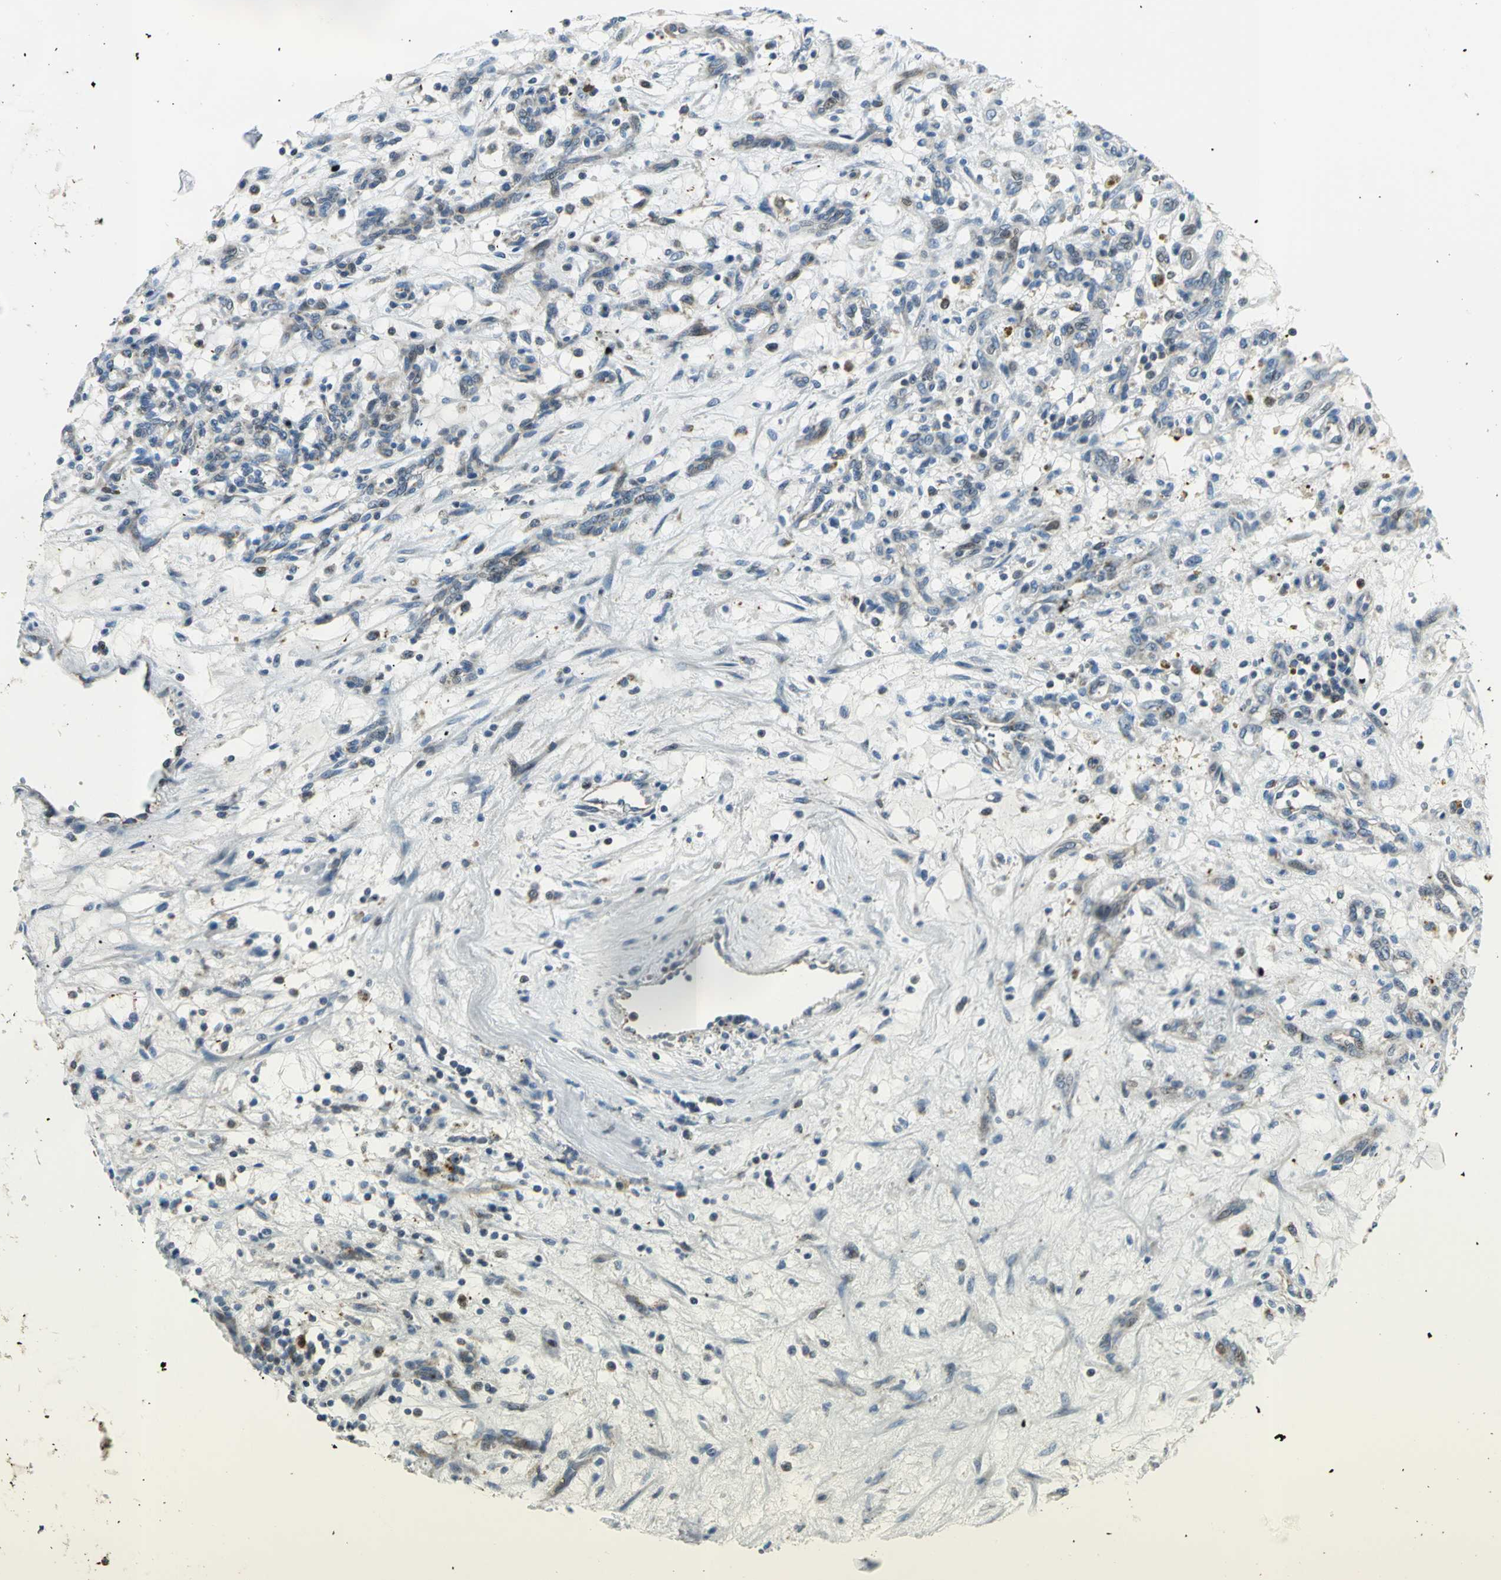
{"staining": {"intensity": "negative", "quantity": "none", "location": "none"}, "tissue": "renal cancer", "cell_type": "Tumor cells", "image_type": "cancer", "snomed": [{"axis": "morphology", "description": "Adenocarcinoma, NOS"}, {"axis": "topography", "description": "Kidney"}], "caption": "Renal cancer (adenocarcinoma) stained for a protein using immunohistochemistry displays no positivity tumor cells.", "gene": "USP40", "patient": {"sex": "female", "age": 57}}